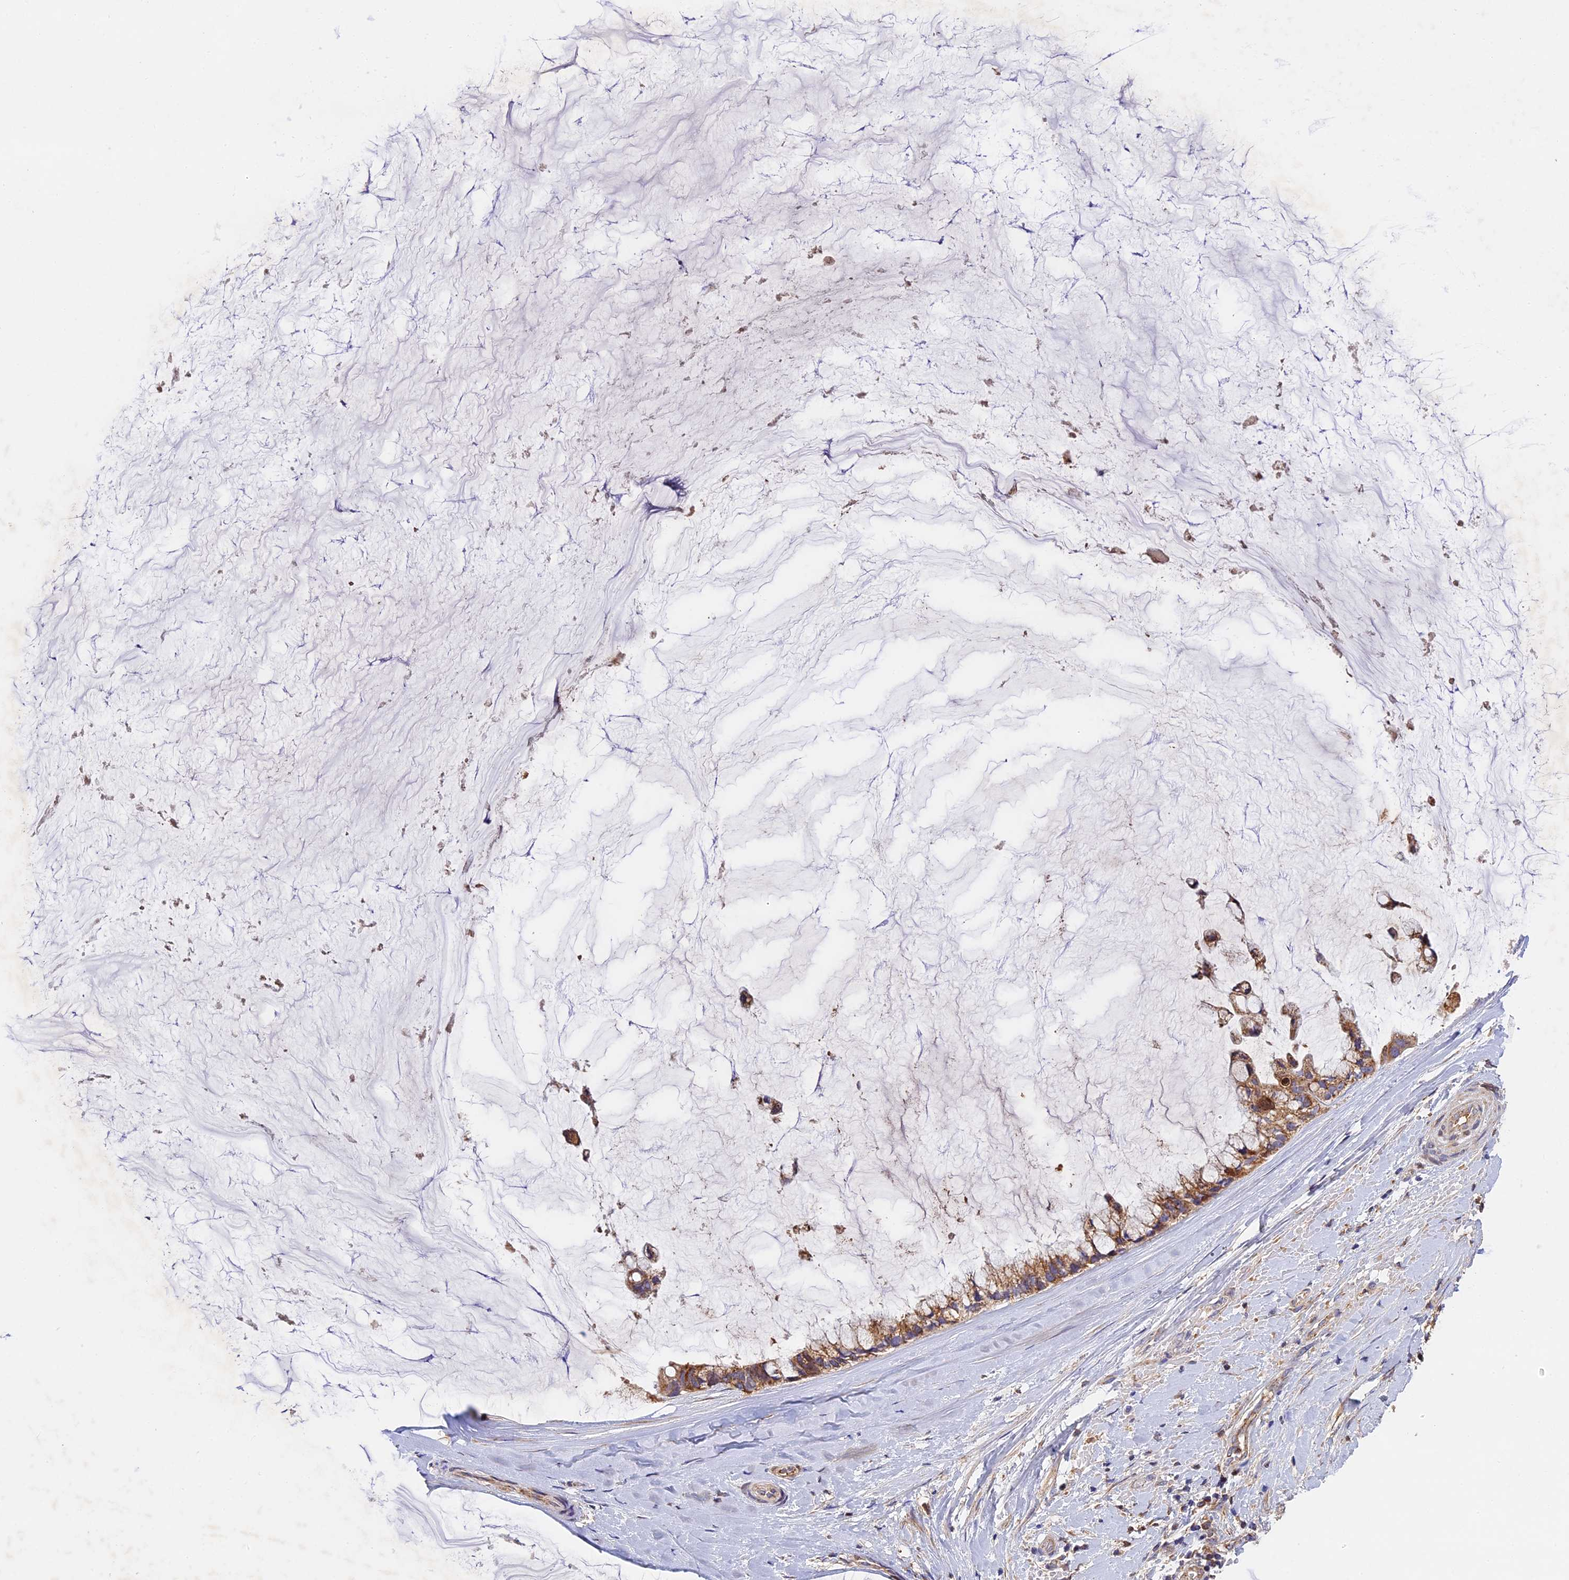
{"staining": {"intensity": "moderate", "quantity": ">75%", "location": "cytoplasmic/membranous"}, "tissue": "ovarian cancer", "cell_type": "Tumor cells", "image_type": "cancer", "snomed": [{"axis": "morphology", "description": "Cystadenocarcinoma, mucinous, NOS"}, {"axis": "topography", "description": "Ovary"}], "caption": "High-power microscopy captured an IHC histopathology image of ovarian cancer (mucinous cystadenocarcinoma), revealing moderate cytoplasmic/membranous positivity in approximately >75% of tumor cells. (Stains: DAB in brown, nuclei in blue, Microscopy: brightfield microscopy at high magnification).", "gene": "OCEL1", "patient": {"sex": "female", "age": 39}}